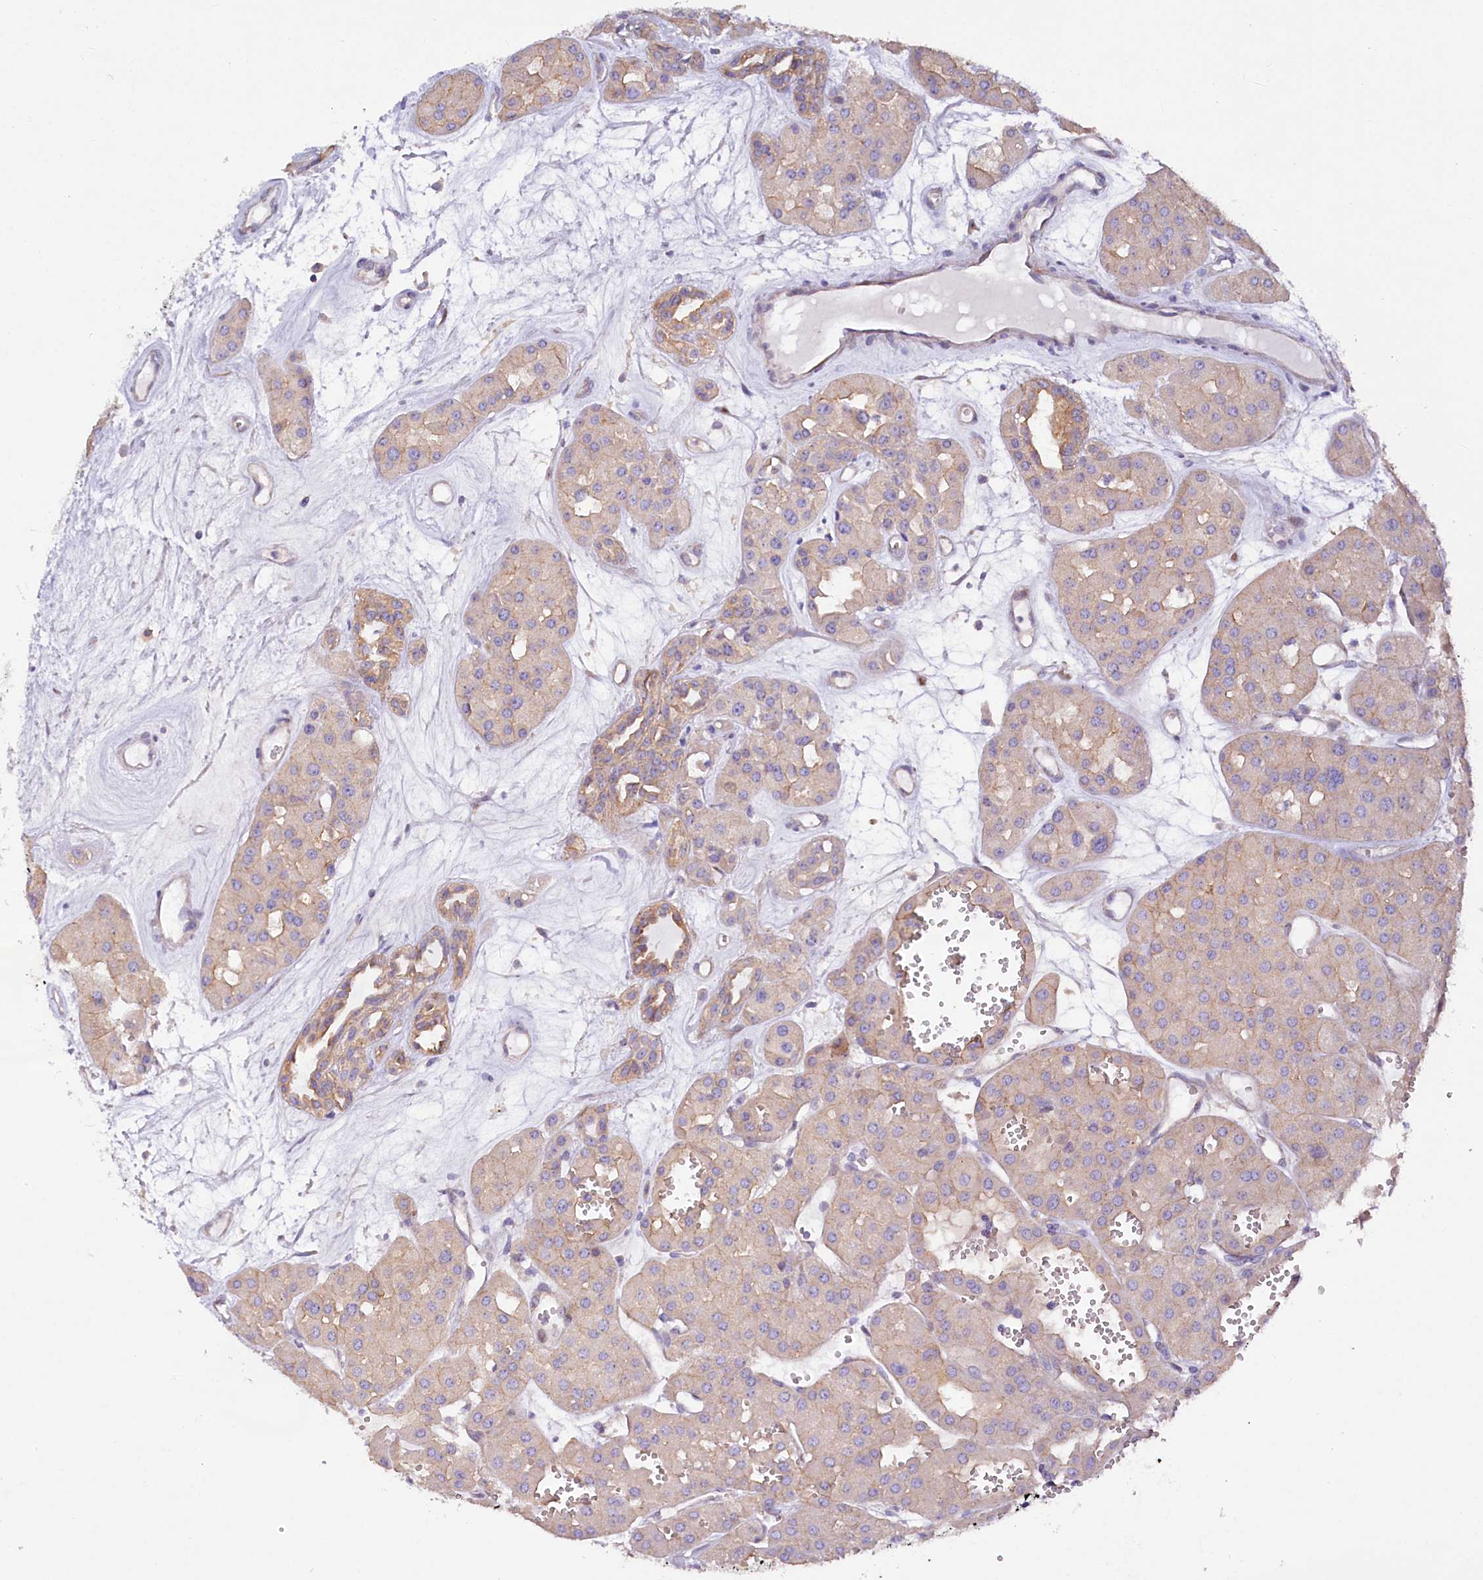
{"staining": {"intensity": "weak", "quantity": "25%-75%", "location": "cytoplasmic/membranous"}, "tissue": "renal cancer", "cell_type": "Tumor cells", "image_type": "cancer", "snomed": [{"axis": "morphology", "description": "Carcinoma, NOS"}, {"axis": "topography", "description": "Kidney"}], "caption": "Weak cytoplasmic/membranous staining for a protein is present in approximately 25%-75% of tumor cells of renal cancer (carcinoma) using IHC.", "gene": "WNT8A", "patient": {"sex": "female", "age": 75}}